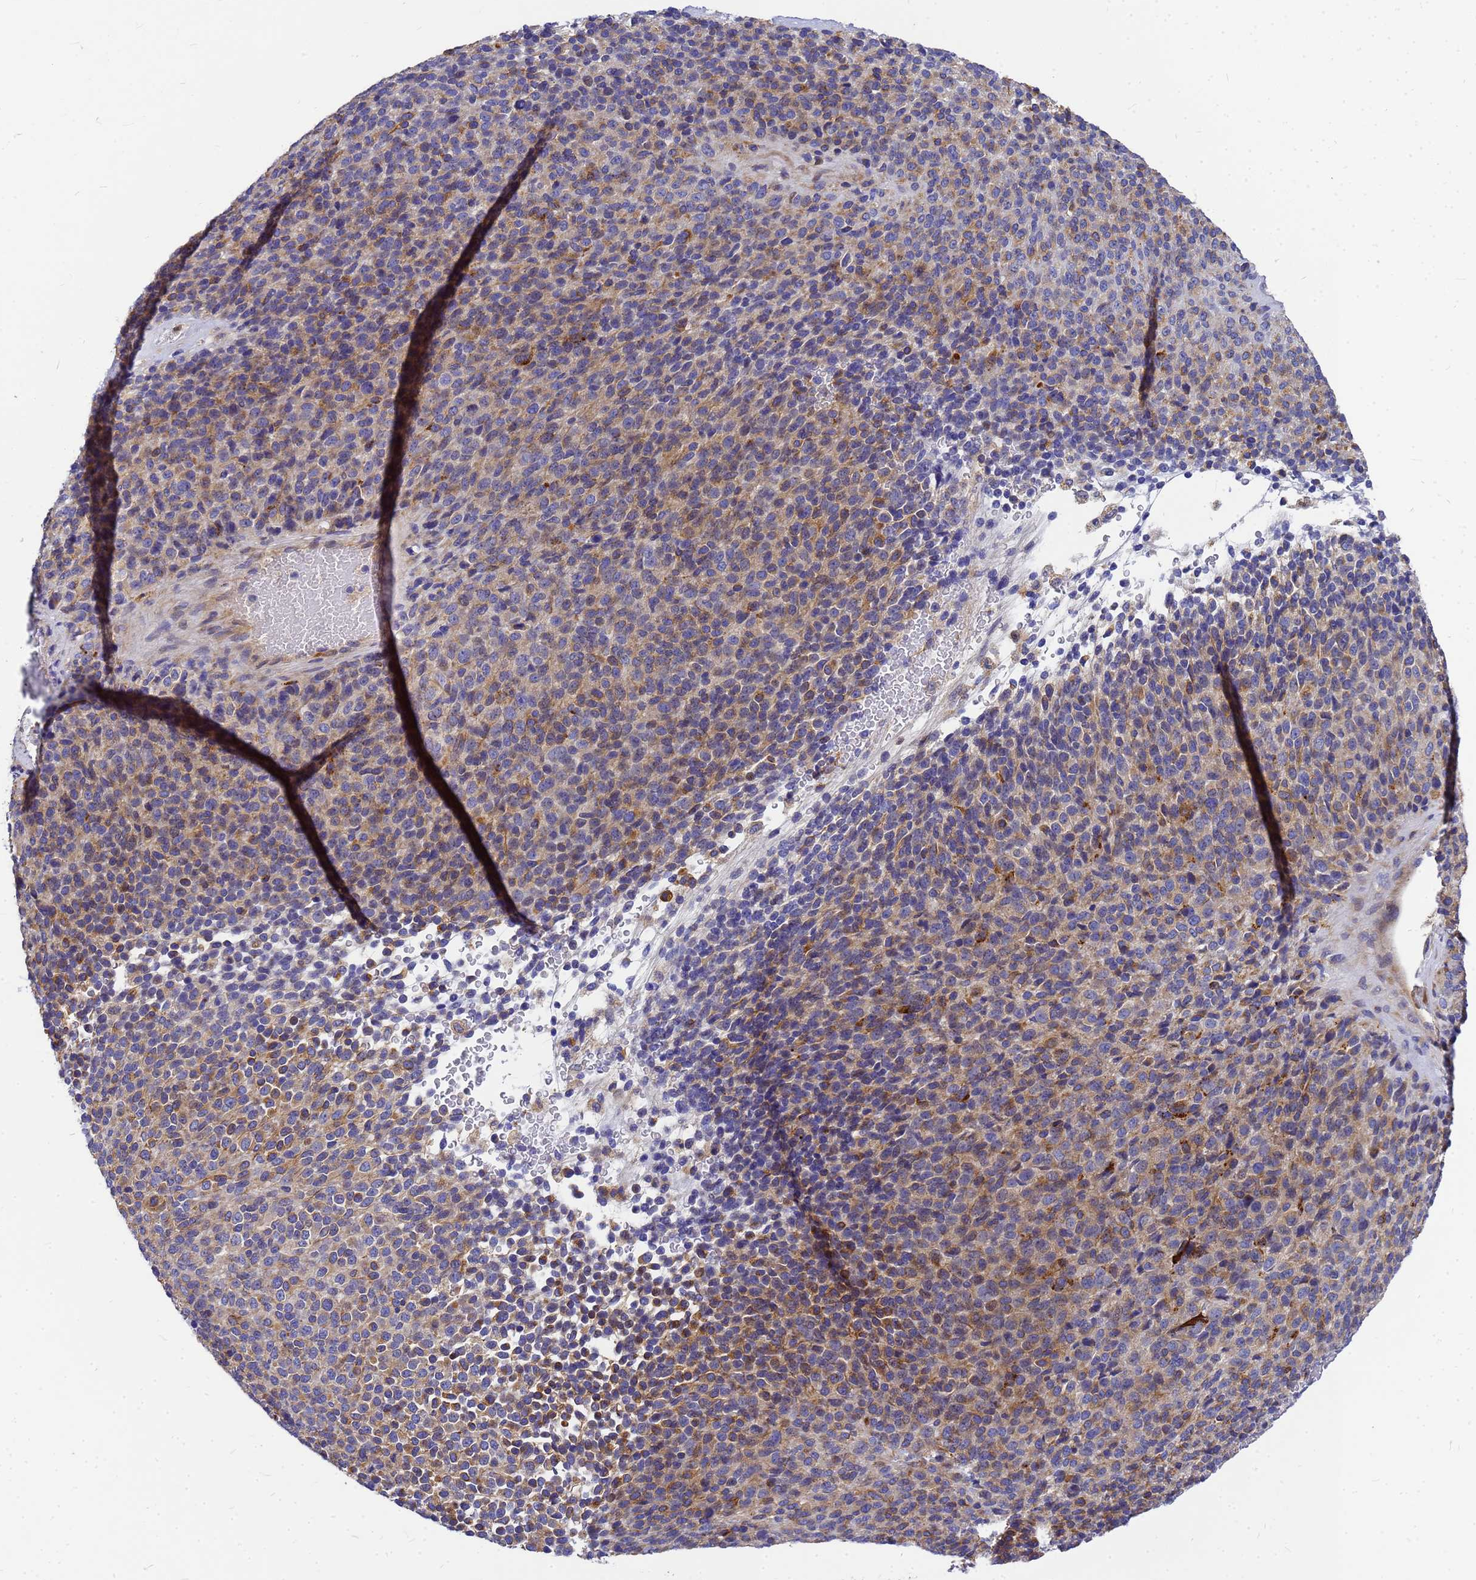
{"staining": {"intensity": "moderate", "quantity": "25%-75%", "location": "cytoplasmic/membranous"}, "tissue": "melanoma", "cell_type": "Tumor cells", "image_type": "cancer", "snomed": [{"axis": "morphology", "description": "Malignant melanoma, Metastatic site"}, {"axis": "topography", "description": "Brain"}], "caption": "Moderate cytoplasmic/membranous expression for a protein is present in about 25%-75% of tumor cells of malignant melanoma (metastatic site) using immunohistochemistry (IHC).", "gene": "FBXW5", "patient": {"sex": "female", "age": 56}}